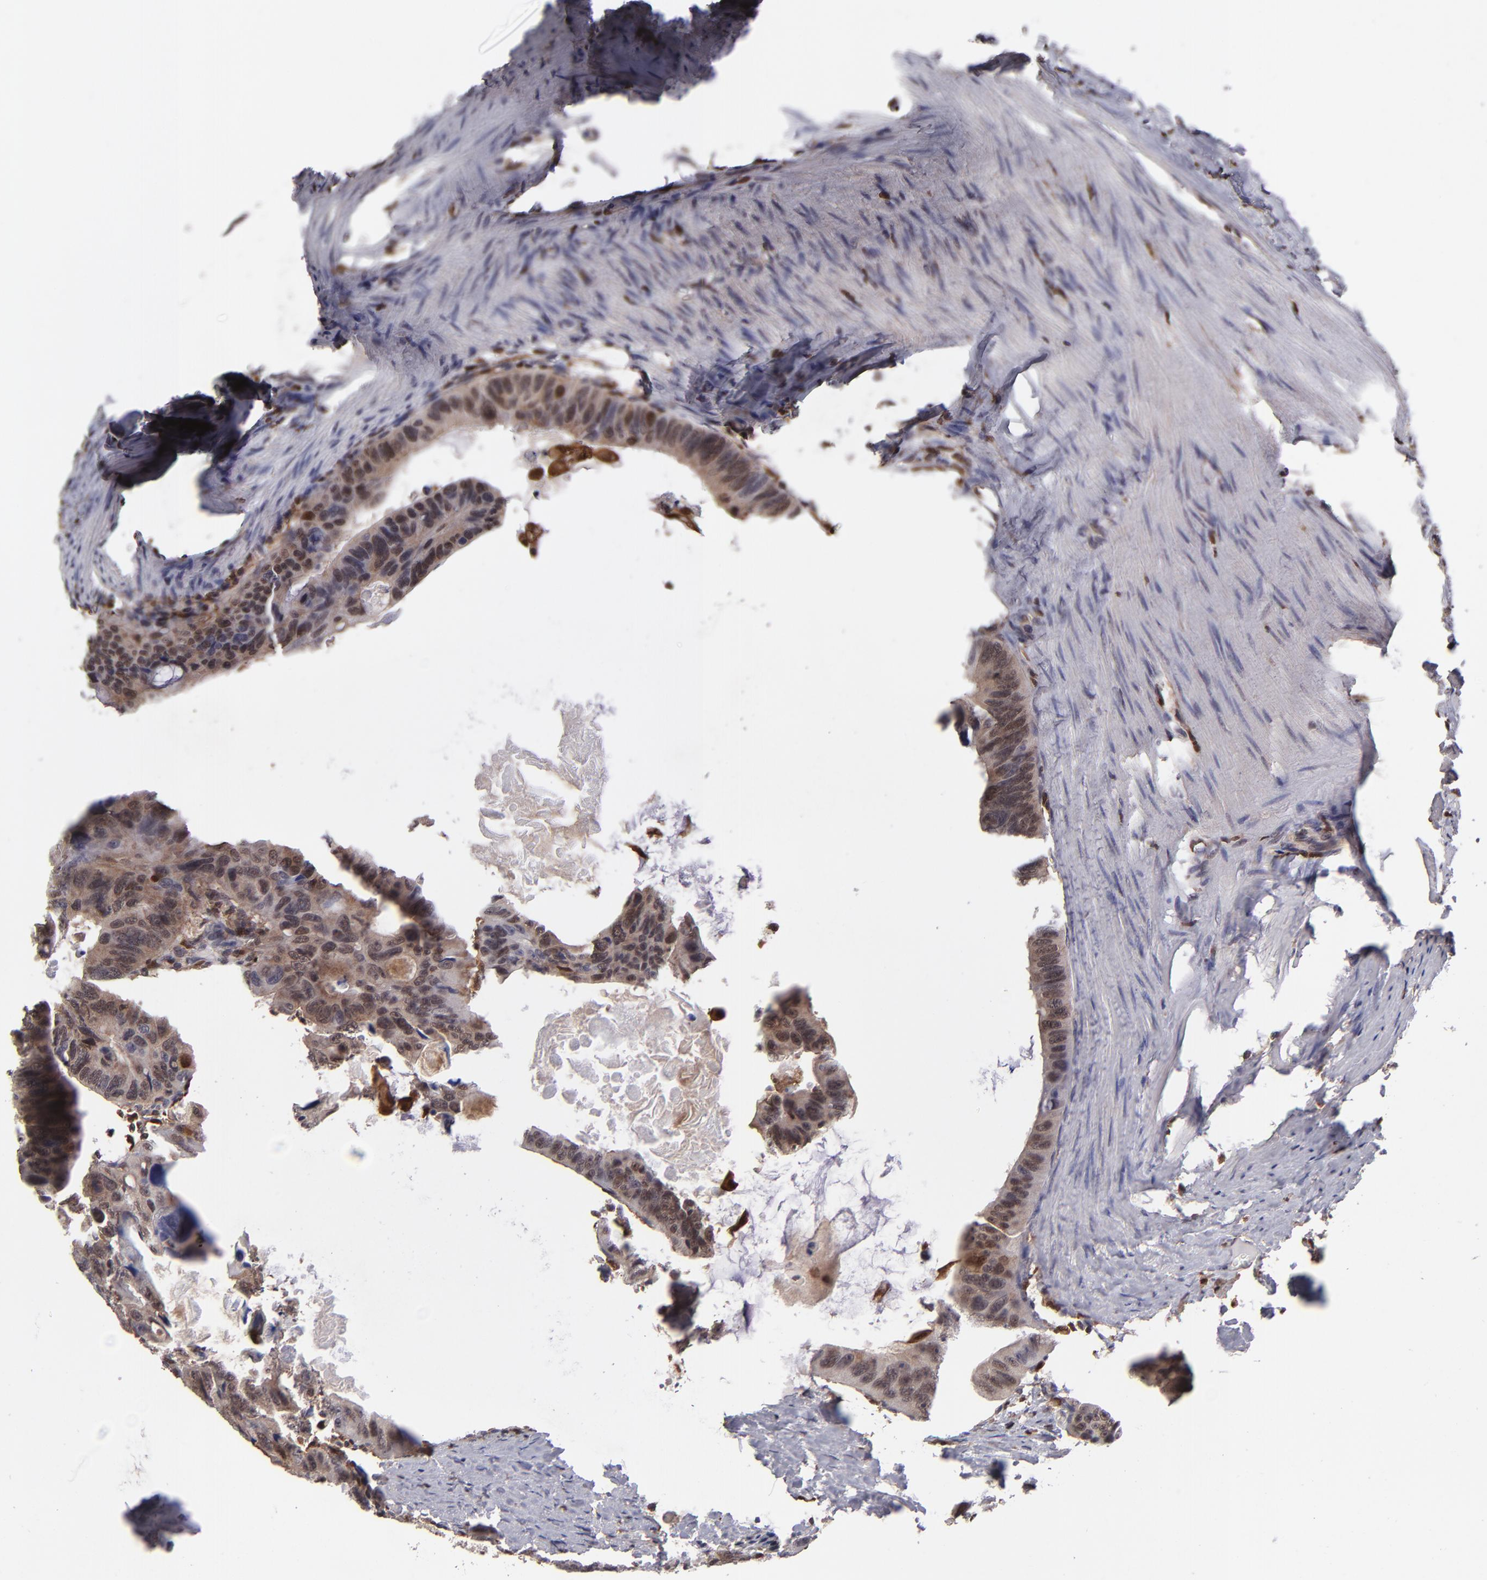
{"staining": {"intensity": "weak", "quantity": ">75%", "location": "cytoplasmic/membranous,nuclear"}, "tissue": "colorectal cancer", "cell_type": "Tumor cells", "image_type": "cancer", "snomed": [{"axis": "morphology", "description": "Adenocarcinoma, NOS"}, {"axis": "topography", "description": "Colon"}], "caption": "Immunohistochemistry (IHC) photomicrograph of human colorectal adenocarcinoma stained for a protein (brown), which displays low levels of weak cytoplasmic/membranous and nuclear positivity in approximately >75% of tumor cells.", "gene": "GRB2", "patient": {"sex": "female", "age": 55}}